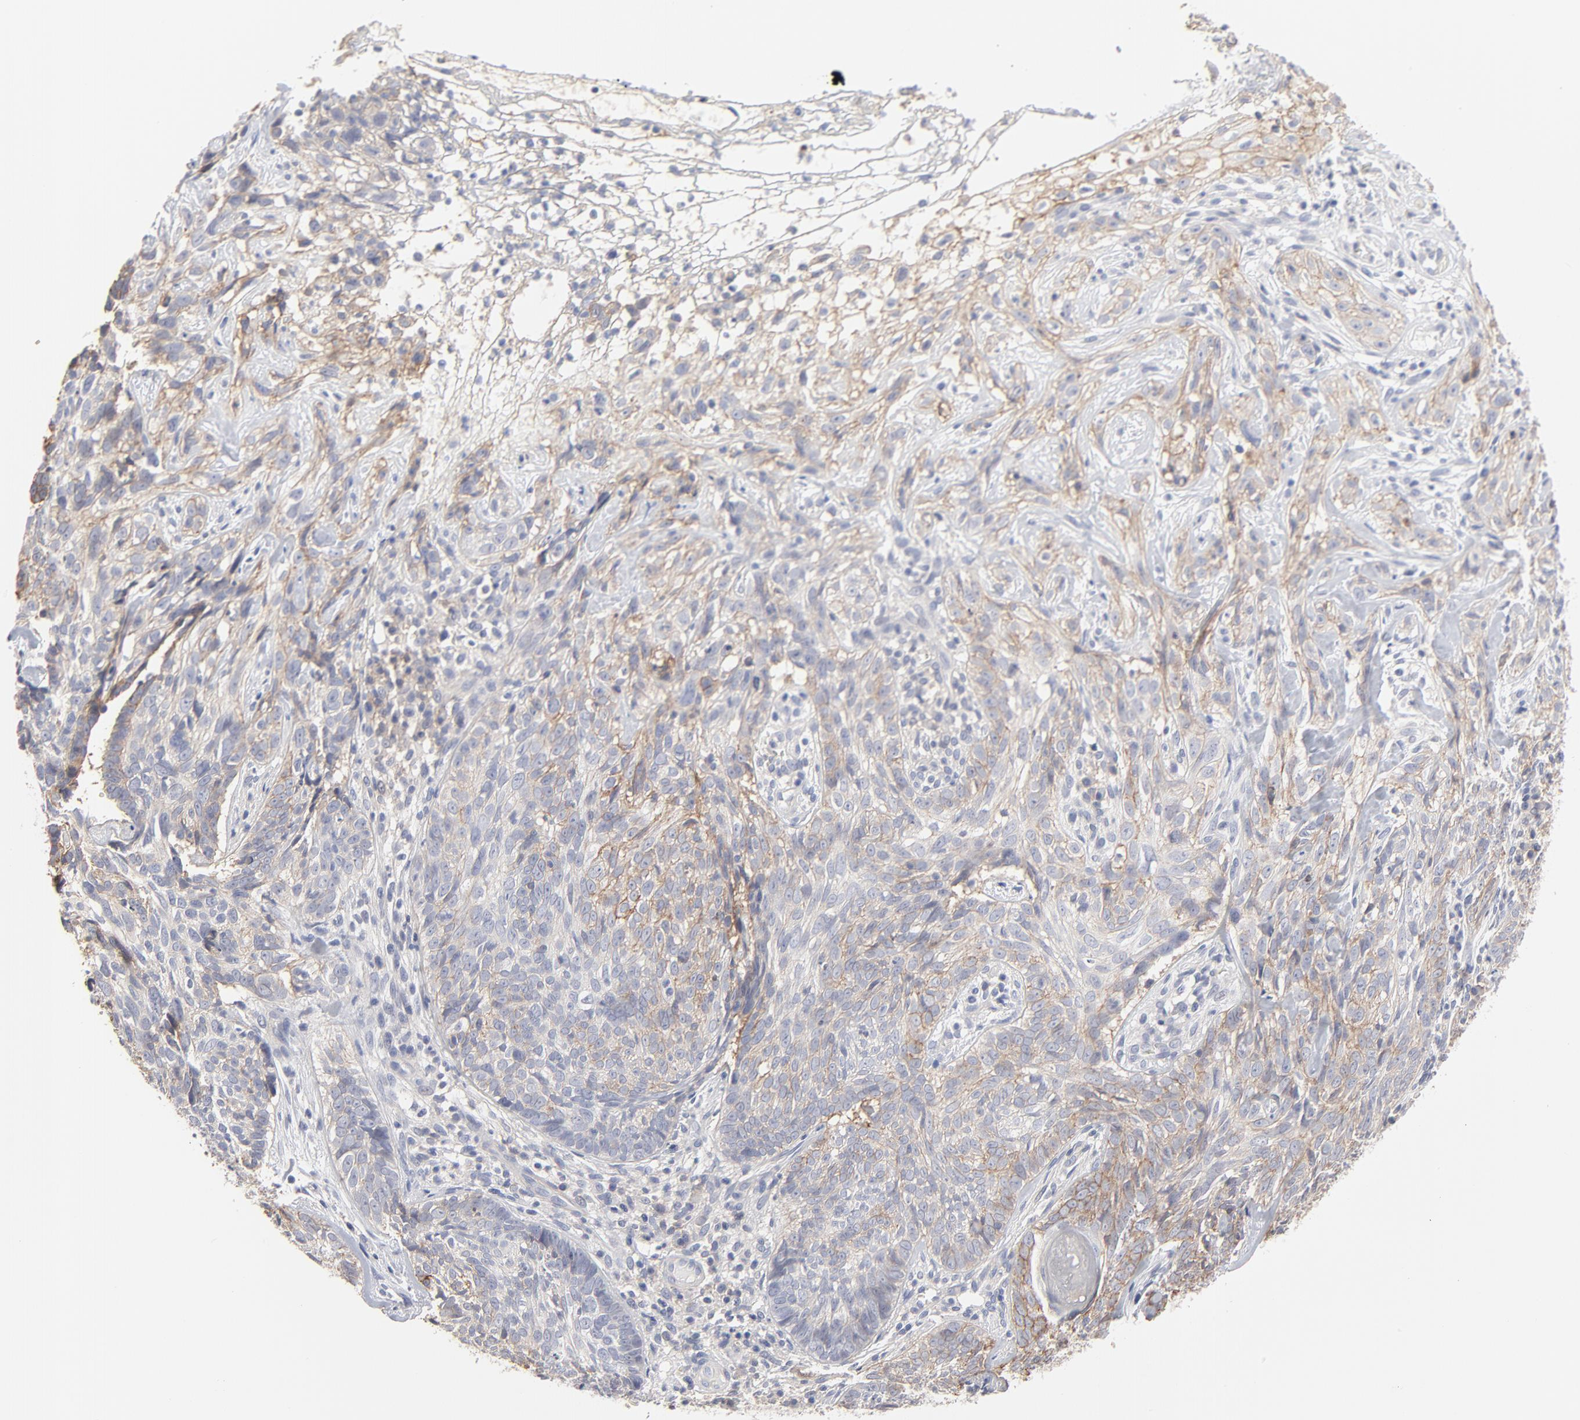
{"staining": {"intensity": "moderate", "quantity": "25%-75%", "location": "cytoplasmic/membranous"}, "tissue": "skin cancer", "cell_type": "Tumor cells", "image_type": "cancer", "snomed": [{"axis": "morphology", "description": "Basal cell carcinoma"}, {"axis": "topography", "description": "Skin"}], "caption": "Immunohistochemistry photomicrograph of human skin cancer stained for a protein (brown), which demonstrates medium levels of moderate cytoplasmic/membranous expression in approximately 25%-75% of tumor cells.", "gene": "SLC16A1", "patient": {"sex": "male", "age": 72}}